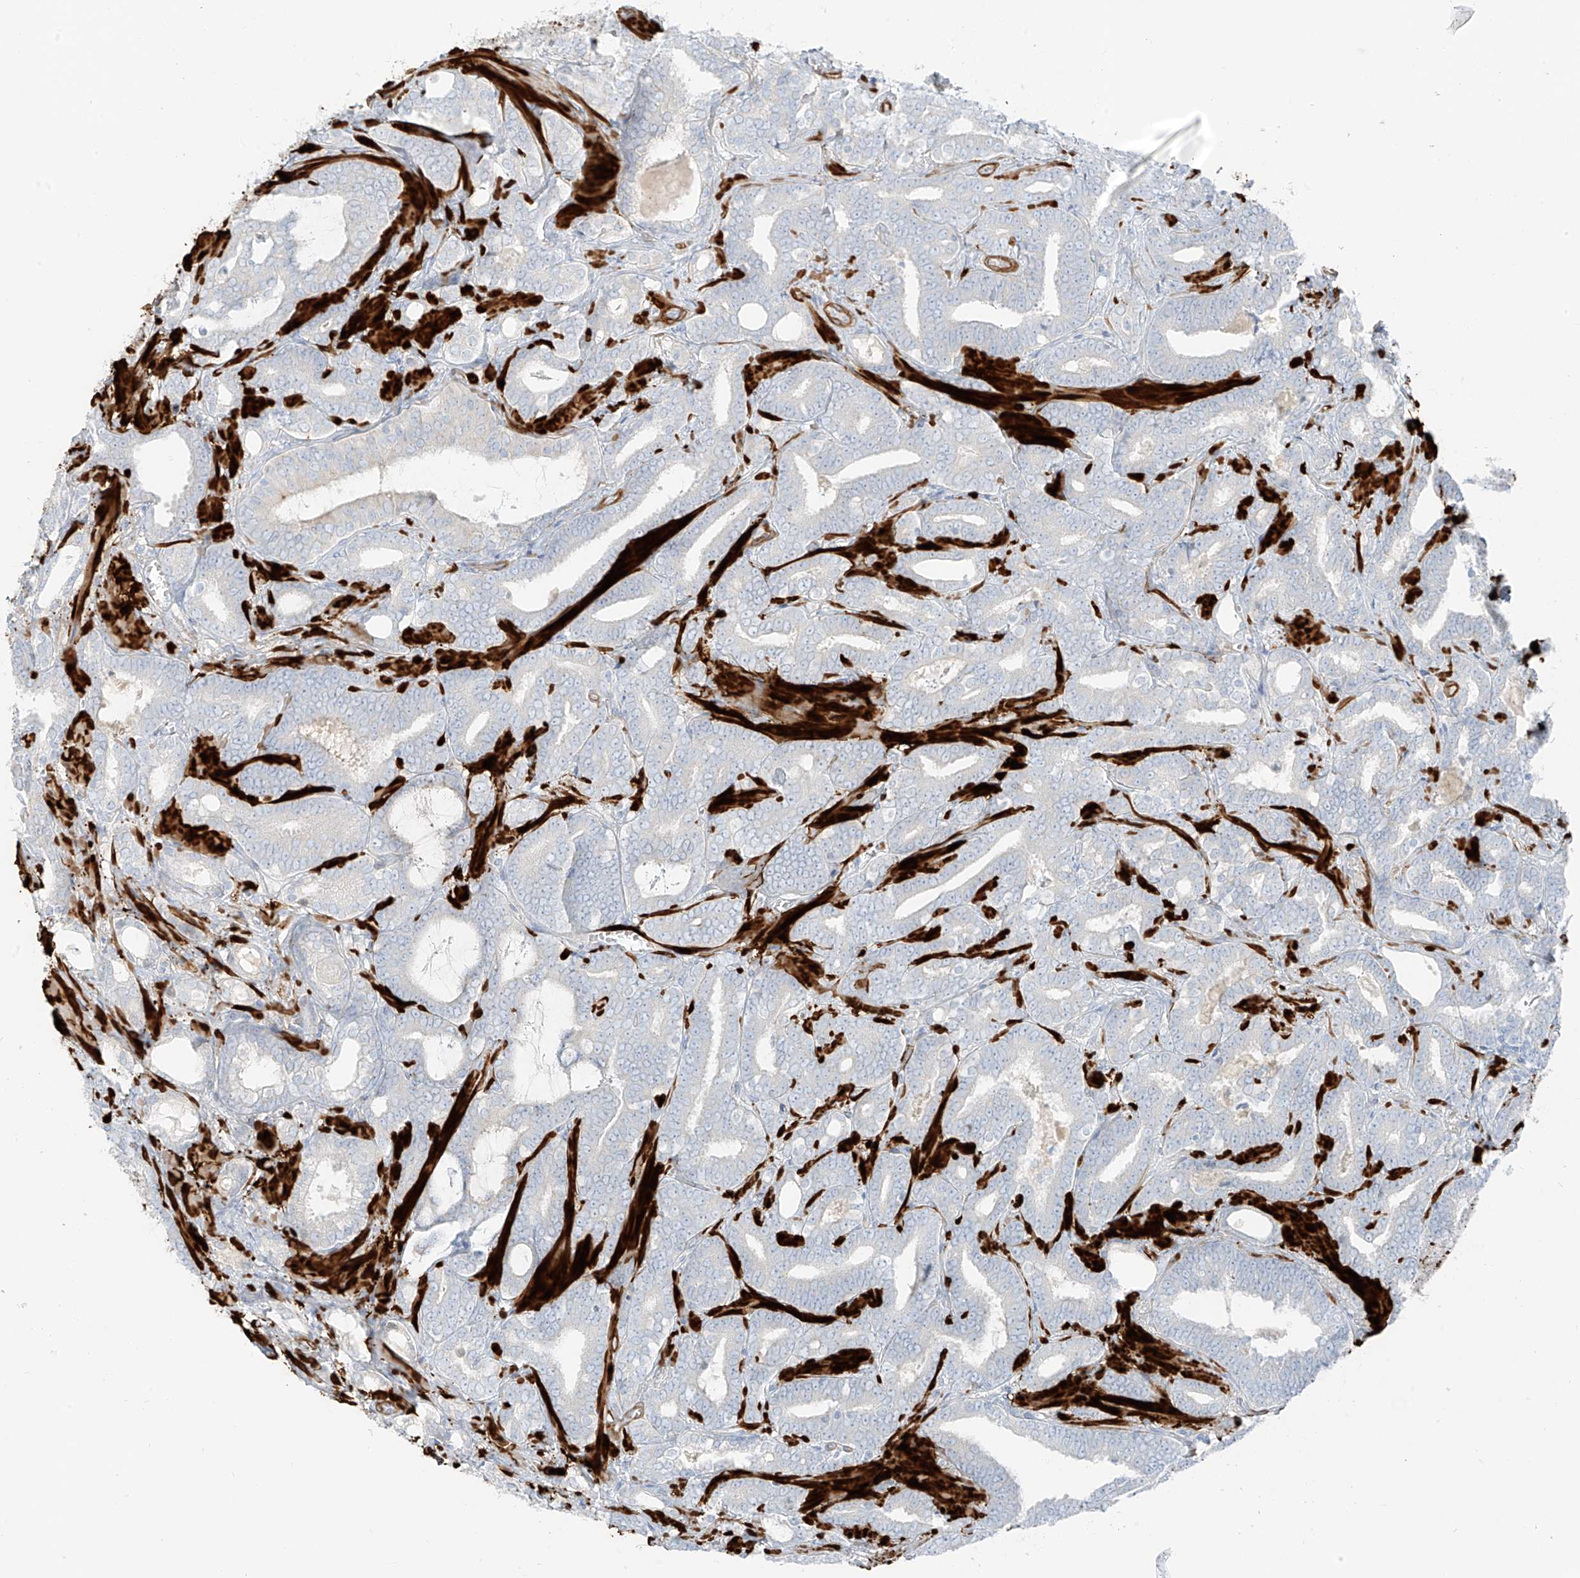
{"staining": {"intensity": "negative", "quantity": "none", "location": "none"}, "tissue": "prostate cancer", "cell_type": "Tumor cells", "image_type": "cancer", "snomed": [{"axis": "morphology", "description": "Adenocarcinoma, High grade"}, {"axis": "topography", "description": "Prostate and seminal vesicle, NOS"}], "caption": "The immunohistochemistry micrograph has no significant staining in tumor cells of high-grade adenocarcinoma (prostate) tissue.", "gene": "SMCP", "patient": {"sex": "male", "age": 67}}